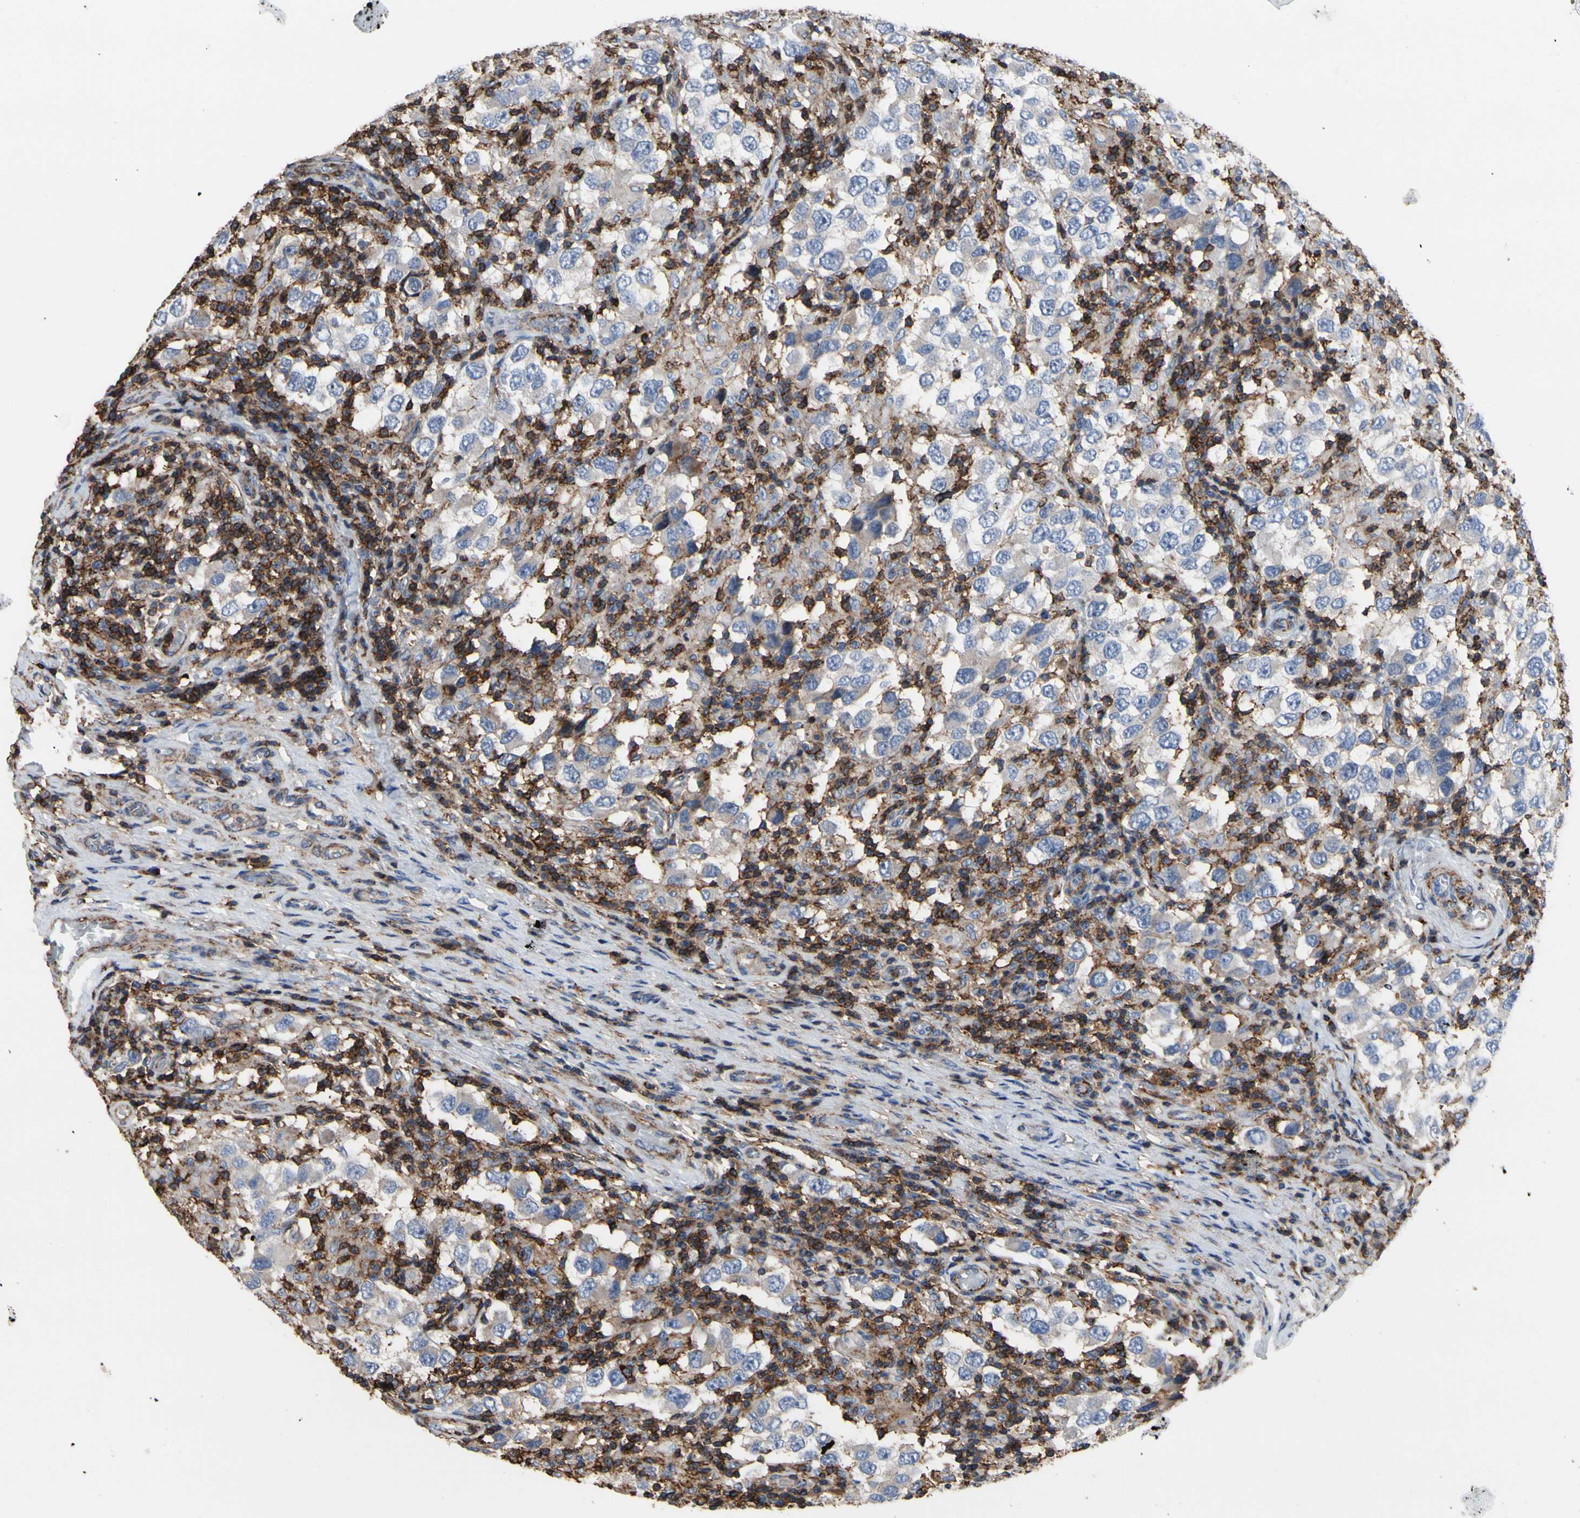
{"staining": {"intensity": "weak", "quantity": "25%-75%", "location": "cytoplasmic/membranous"}, "tissue": "testis cancer", "cell_type": "Tumor cells", "image_type": "cancer", "snomed": [{"axis": "morphology", "description": "Carcinoma, Embryonal, NOS"}, {"axis": "topography", "description": "Testis"}], "caption": "The micrograph shows immunohistochemical staining of testis cancer (embryonal carcinoma). There is weak cytoplasmic/membranous positivity is identified in about 25%-75% of tumor cells.", "gene": "ANXA6", "patient": {"sex": "male", "age": 21}}